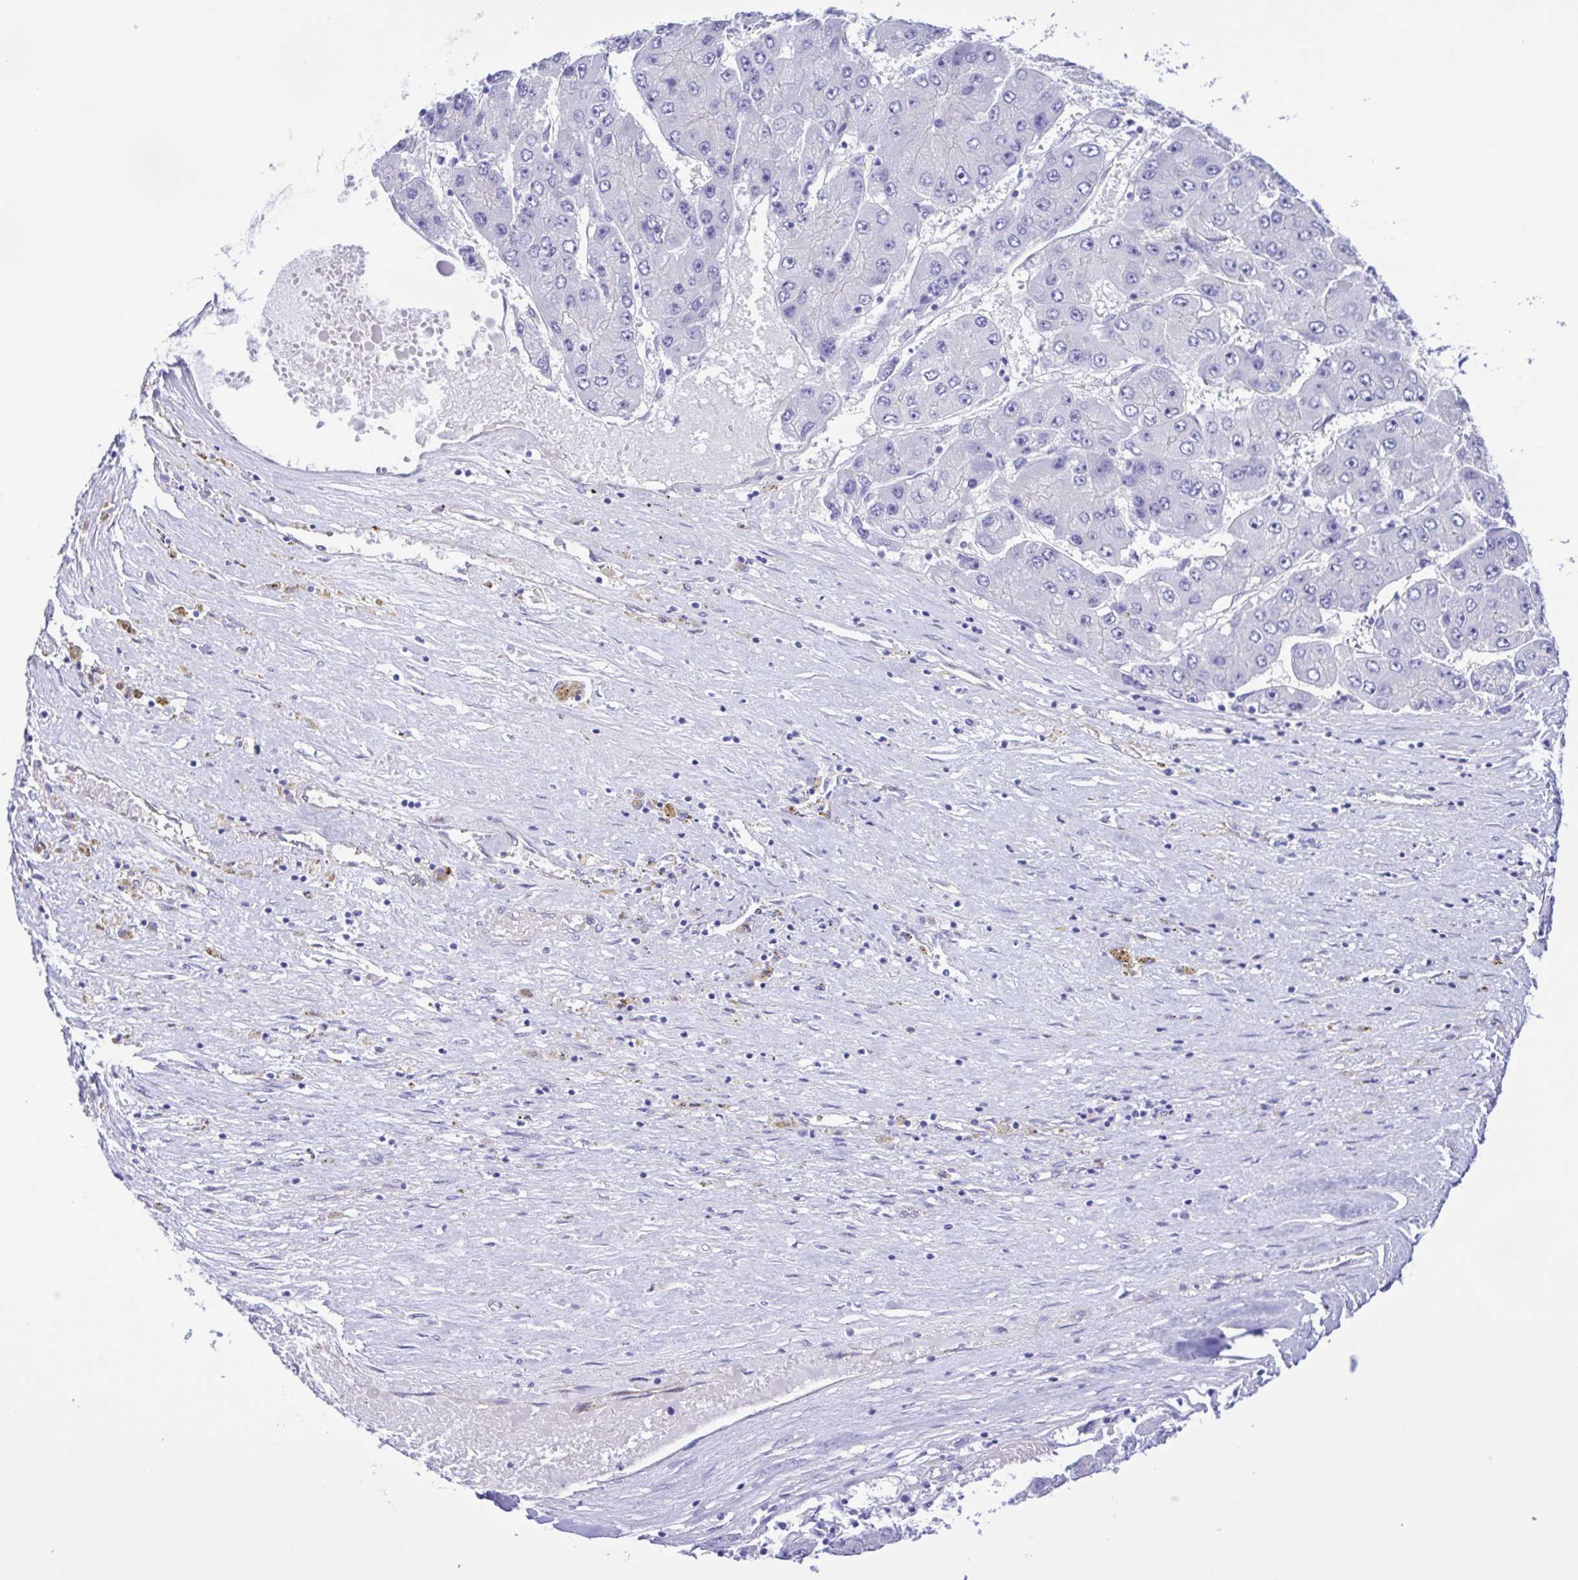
{"staining": {"intensity": "negative", "quantity": "none", "location": "none"}, "tissue": "liver cancer", "cell_type": "Tumor cells", "image_type": "cancer", "snomed": [{"axis": "morphology", "description": "Carcinoma, Hepatocellular, NOS"}, {"axis": "topography", "description": "Liver"}], "caption": "Histopathology image shows no significant protein positivity in tumor cells of liver hepatocellular carcinoma.", "gene": "CYP11A1", "patient": {"sex": "female", "age": 61}}